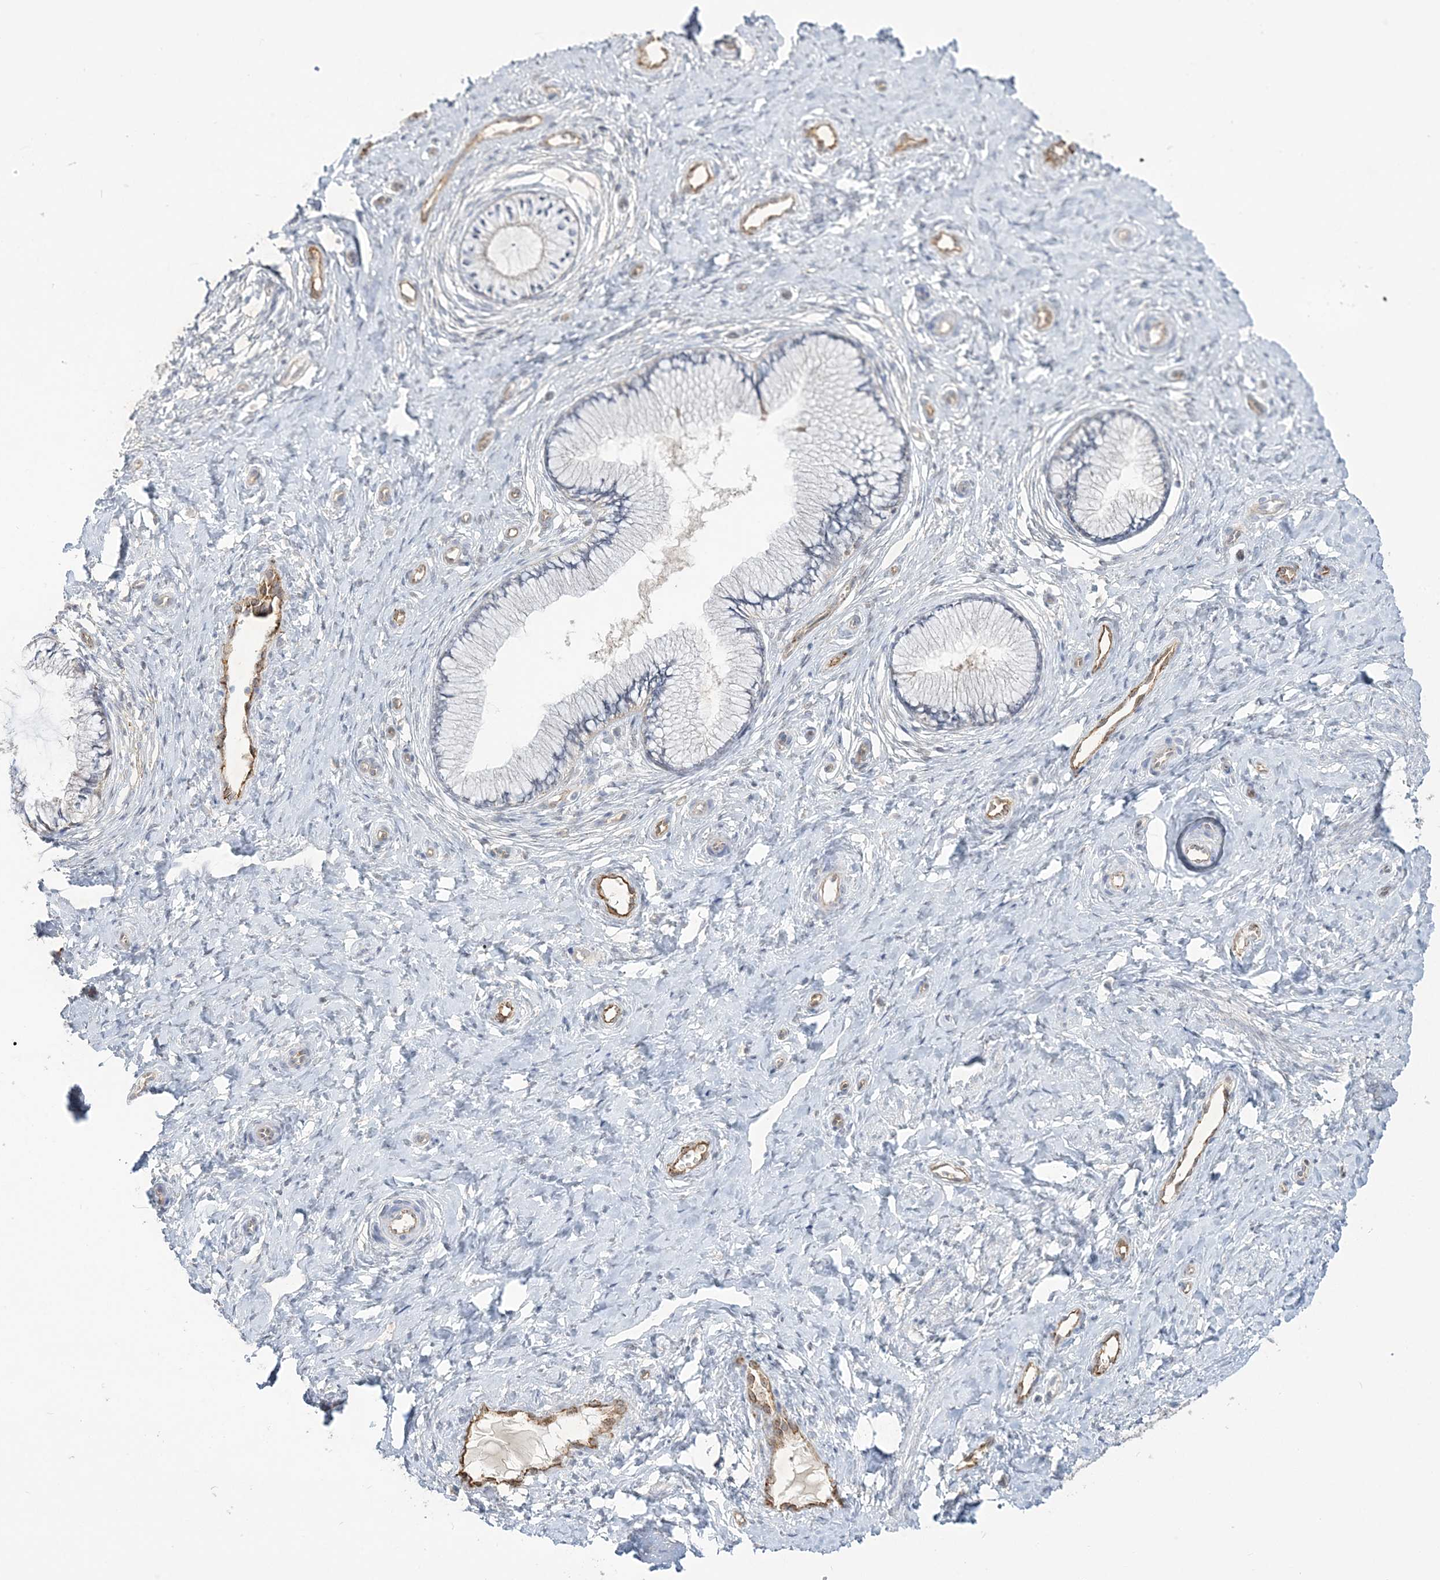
{"staining": {"intensity": "negative", "quantity": "none", "location": "none"}, "tissue": "cervix", "cell_type": "Glandular cells", "image_type": "normal", "snomed": [{"axis": "morphology", "description": "Normal tissue, NOS"}, {"axis": "topography", "description": "Cervix"}], "caption": "This is an immunohistochemistry (IHC) image of benign cervix. There is no expression in glandular cells.", "gene": "INPP1", "patient": {"sex": "female", "age": 36}}